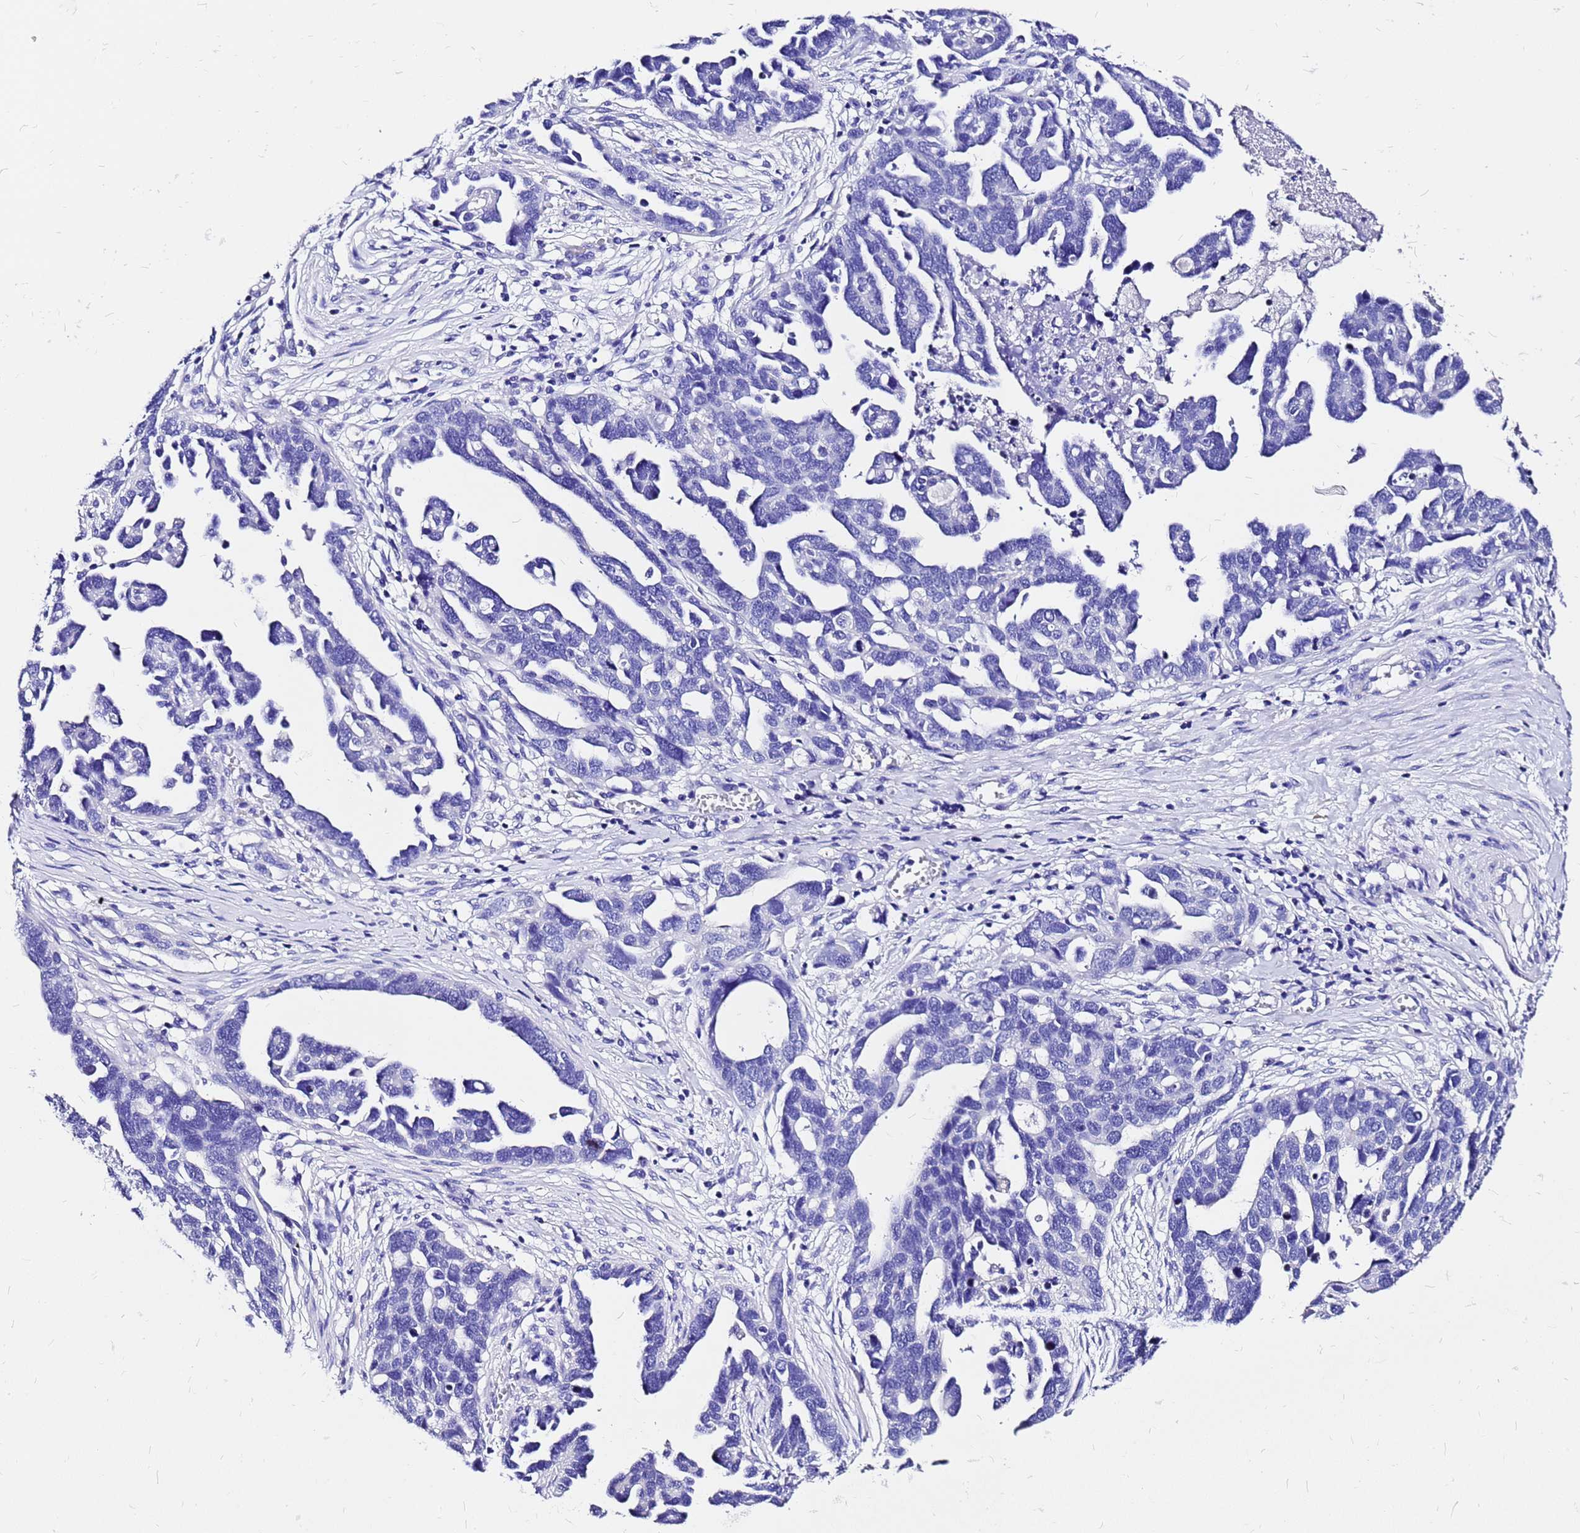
{"staining": {"intensity": "negative", "quantity": "none", "location": "none"}, "tissue": "ovarian cancer", "cell_type": "Tumor cells", "image_type": "cancer", "snomed": [{"axis": "morphology", "description": "Cystadenocarcinoma, serous, NOS"}, {"axis": "topography", "description": "Ovary"}], "caption": "An immunohistochemistry (IHC) histopathology image of ovarian cancer (serous cystadenocarcinoma) is shown. There is no staining in tumor cells of ovarian cancer (serous cystadenocarcinoma).", "gene": "HERC4", "patient": {"sex": "female", "age": 54}}